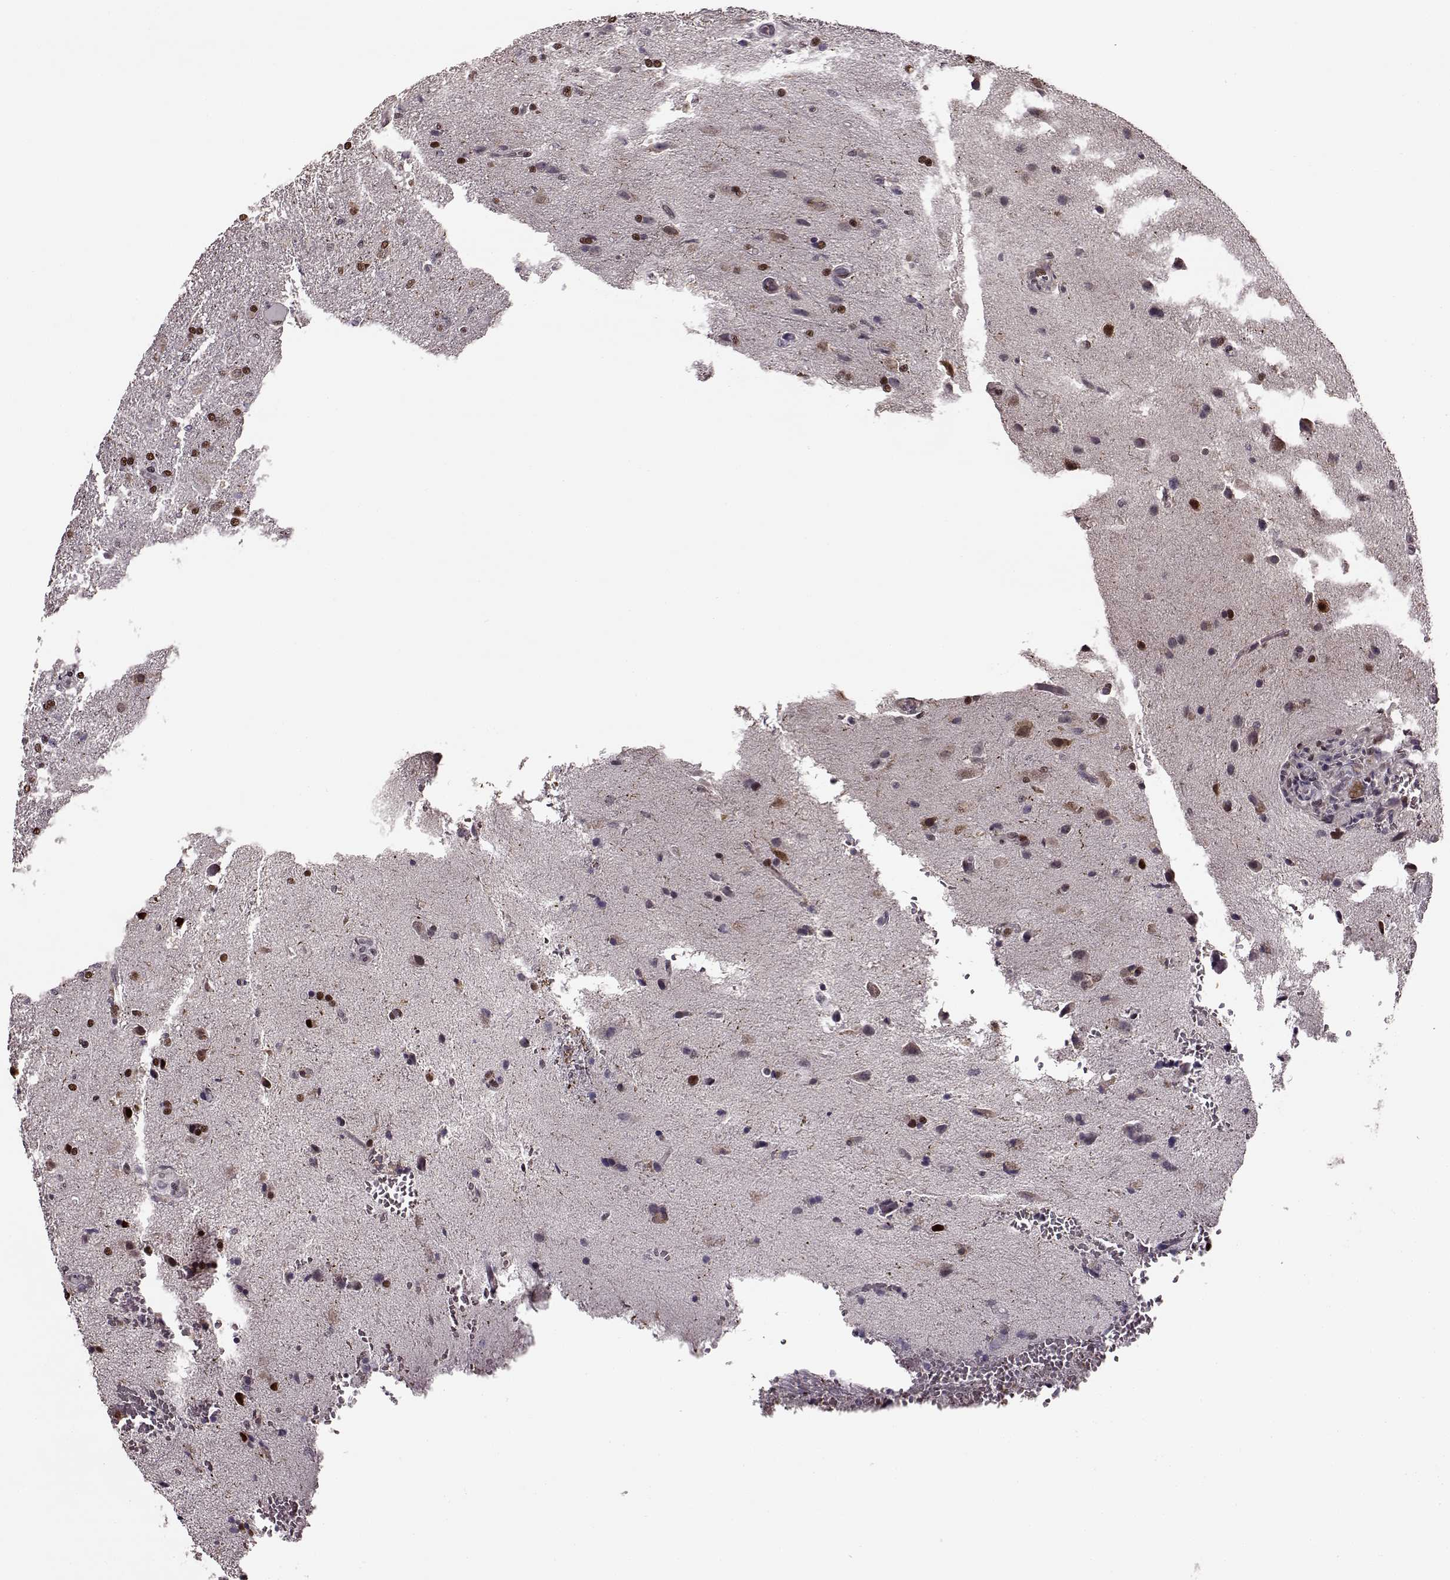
{"staining": {"intensity": "moderate", "quantity": "<25%", "location": "nuclear"}, "tissue": "glioma", "cell_type": "Tumor cells", "image_type": "cancer", "snomed": [{"axis": "morphology", "description": "Glioma, malignant, High grade"}, {"axis": "topography", "description": "Brain"}], "caption": "Malignant glioma (high-grade) stained for a protein (brown) exhibits moderate nuclear positive positivity in approximately <25% of tumor cells.", "gene": "FTO", "patient": {"sex": "male", "age": 68}}